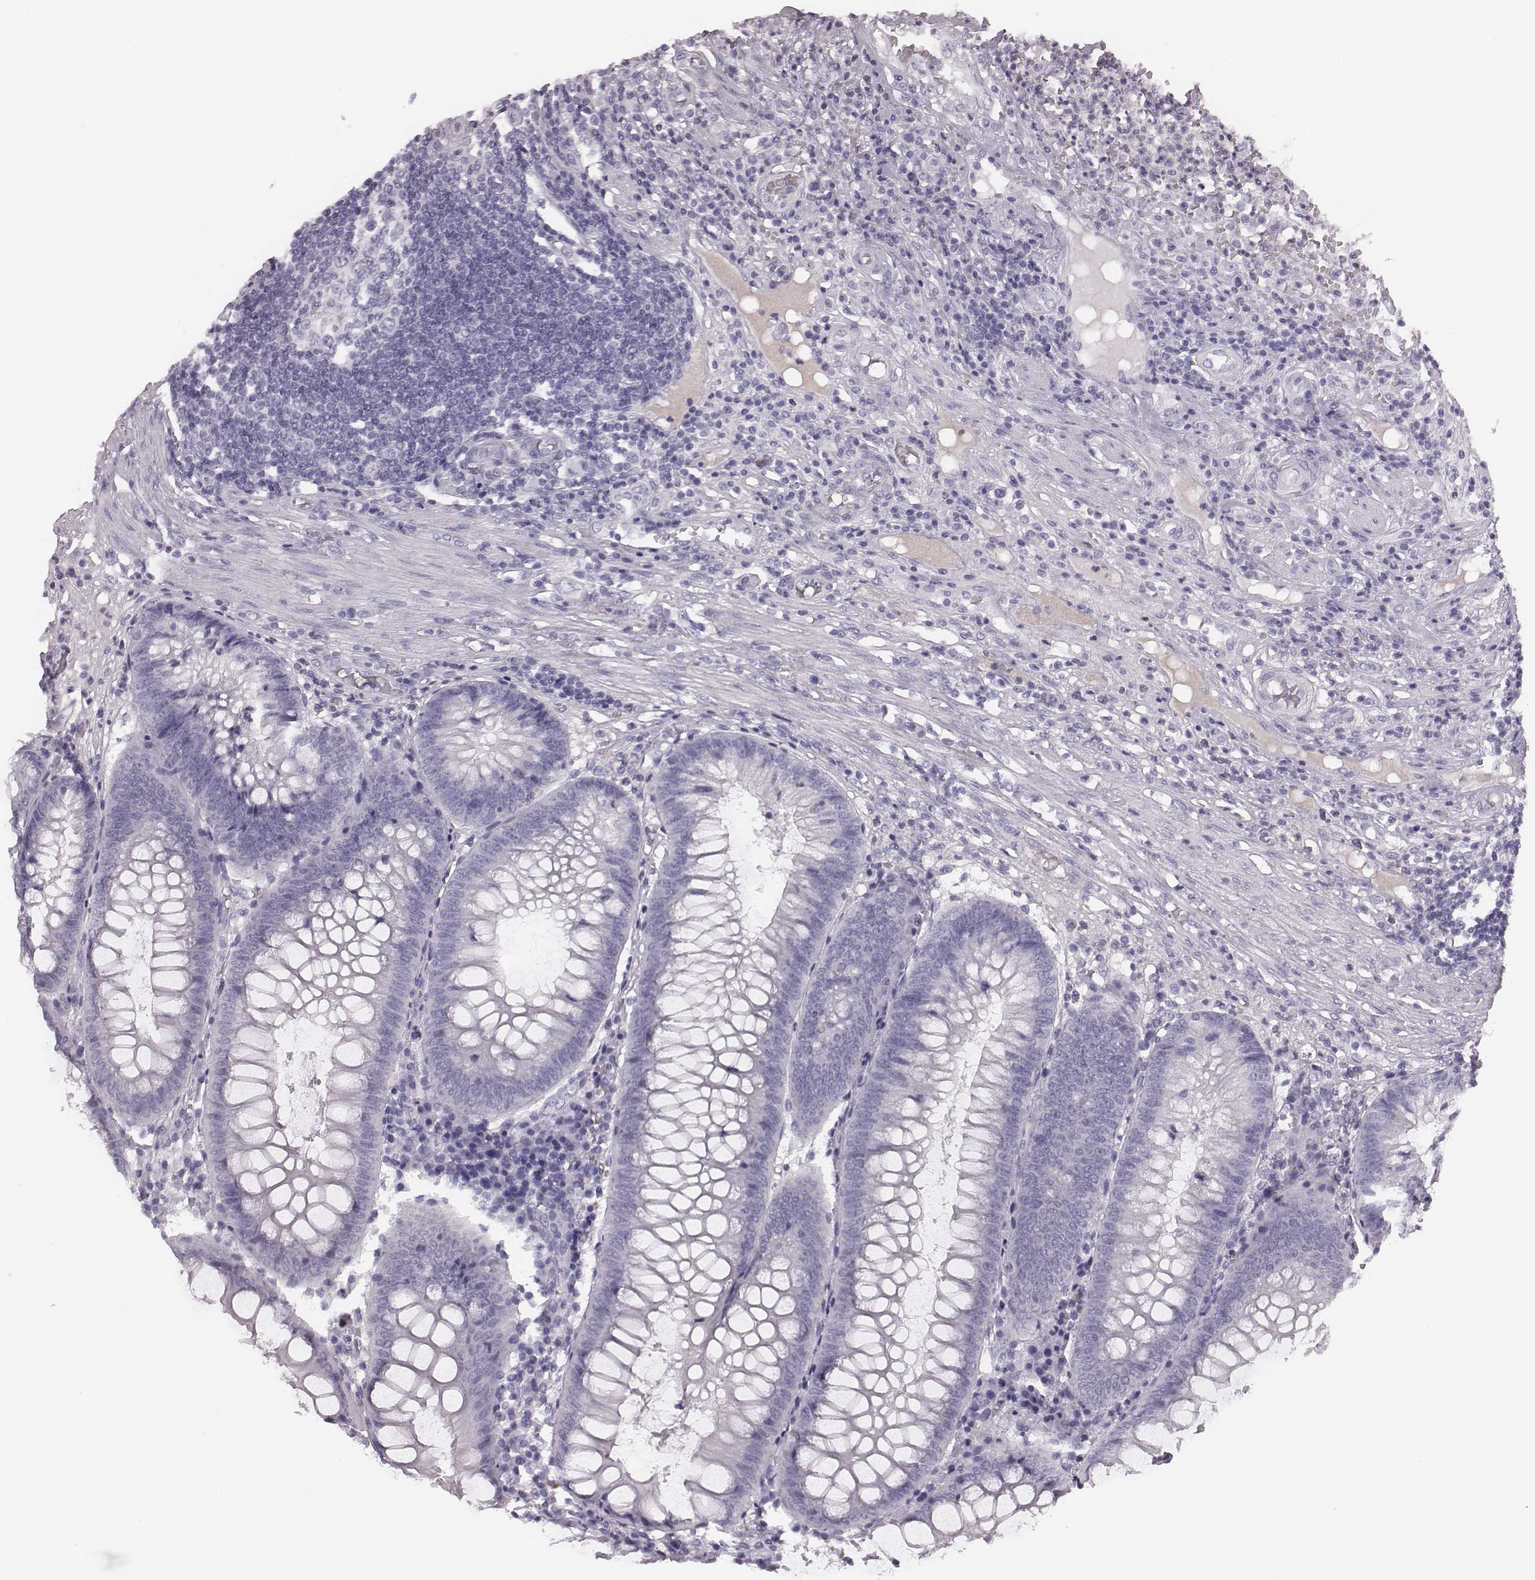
{"staining": {"intensity": "negative", "quantity": "none", "location": "none"}, "tissue": "appendix", "cell_type": "Glandular cells", "image_type": "normal", "snomed": [{"axis": "morphology", "description": "Normal tissue, NOS"}, {"axis": "morphology", "description": "Inflammation, NOS"}, {"axis": "topography", "description": "Appendix"}], "caption": "Appendix was stained to show a protein in brown. There is no significant expression in glandular cells. The staining was performed using DAB to visualize the protein expression in brown, while the nuclei were stained in blue with hematoxylin (Magnification: 20x).", "gene": "CSH1", "patient": {"sex": "male", "age": 16}}